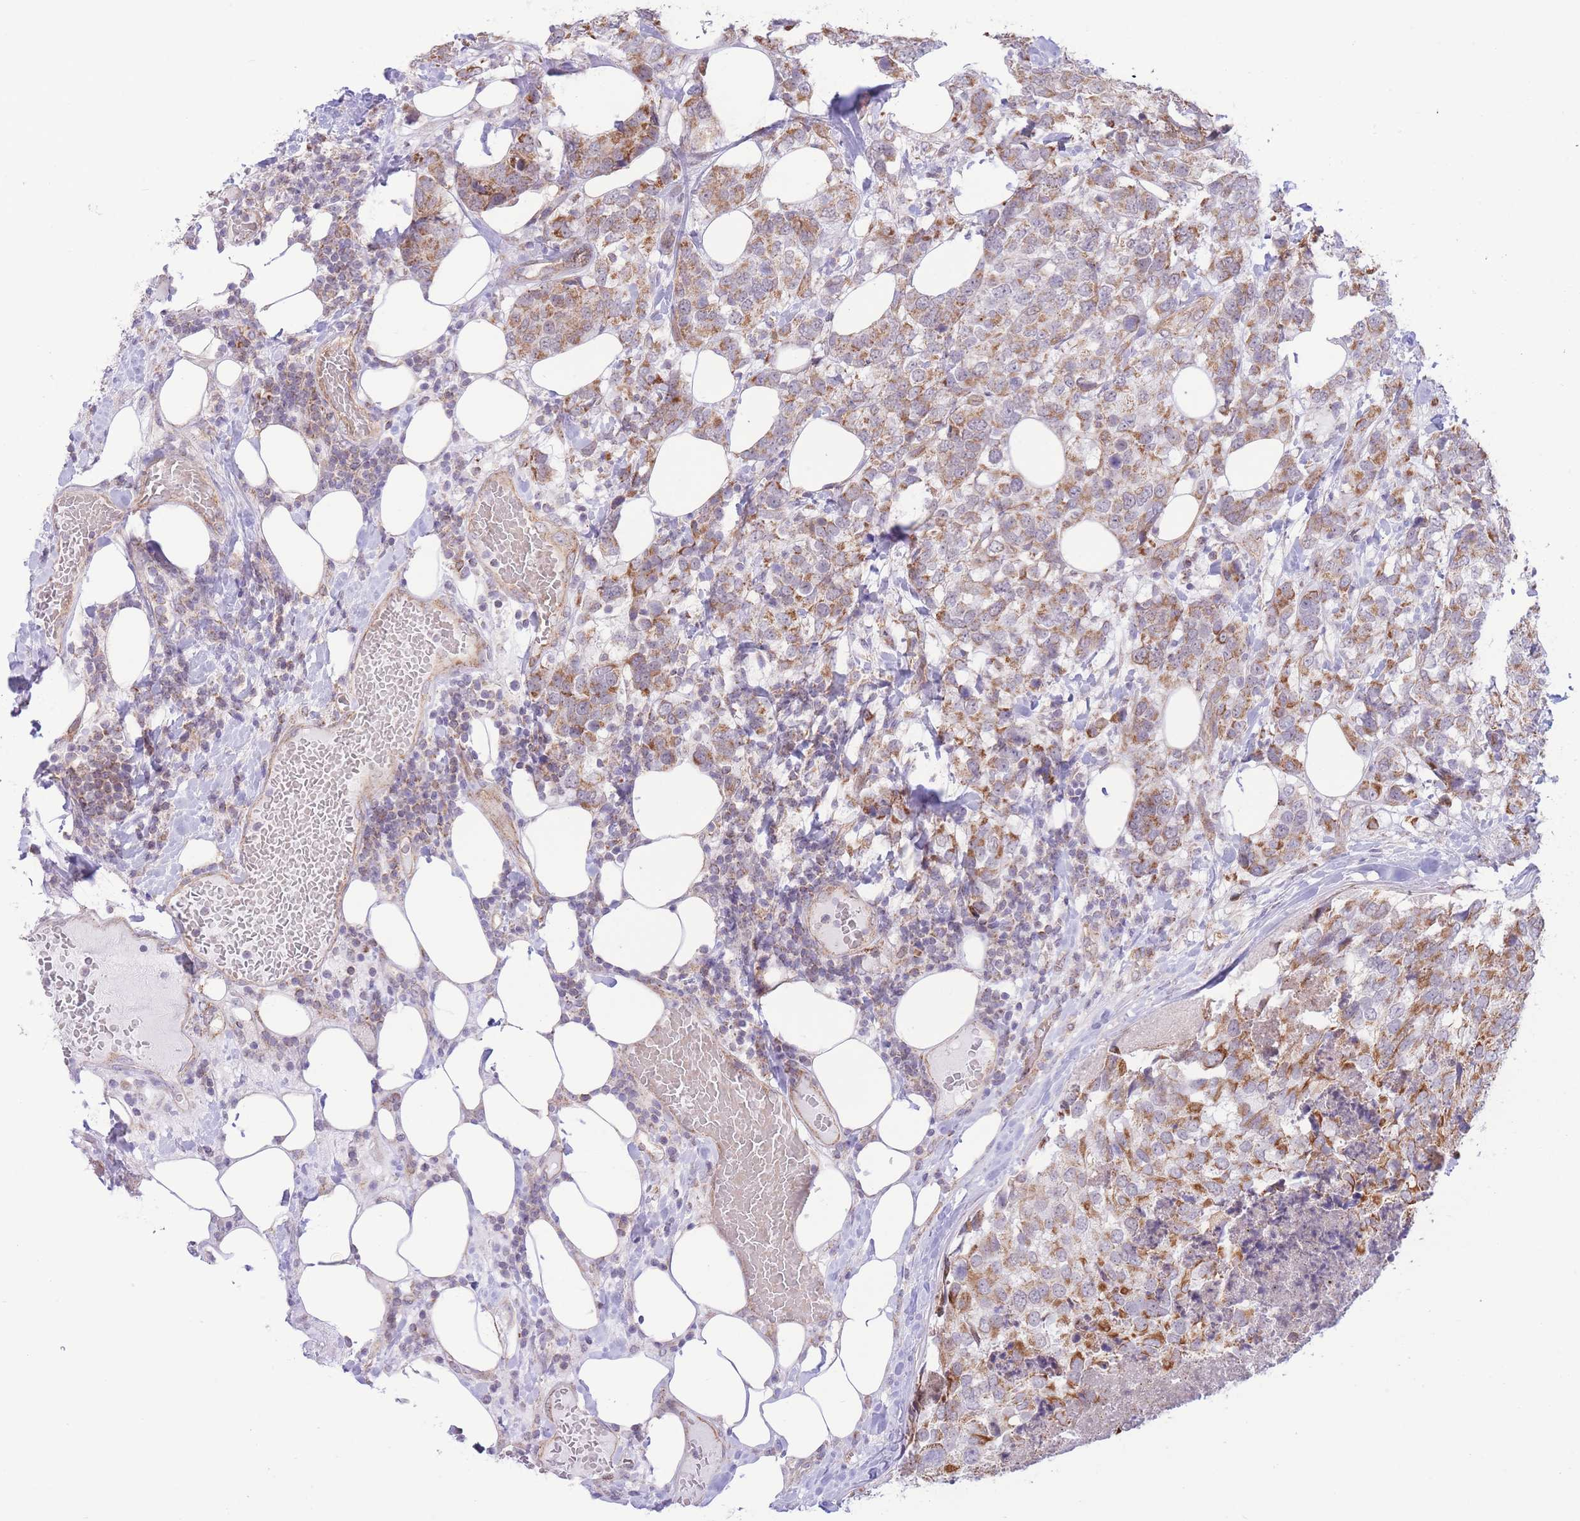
{"staining": {"intensity": "moderate", "quantity": ">75%", "location": "cytoplasmic/membranous"}, "tissue": "breast cancer", "cell_type": "Tumor cells", "image_type": "cancer", "snomed": [{"axis": "morphology", "description": "Lobular carcinoma"}, {"axis": "topography", "description": "Breast"}], "caption": "Breast lobular carcinoma was stained to show a protein in brown. There is medium levels of moderate cytoplasmic/membranous expression in about >75% of tumor cells.", "gene": "MRPS31", "patient": {"sex": "female", "age": 59}}